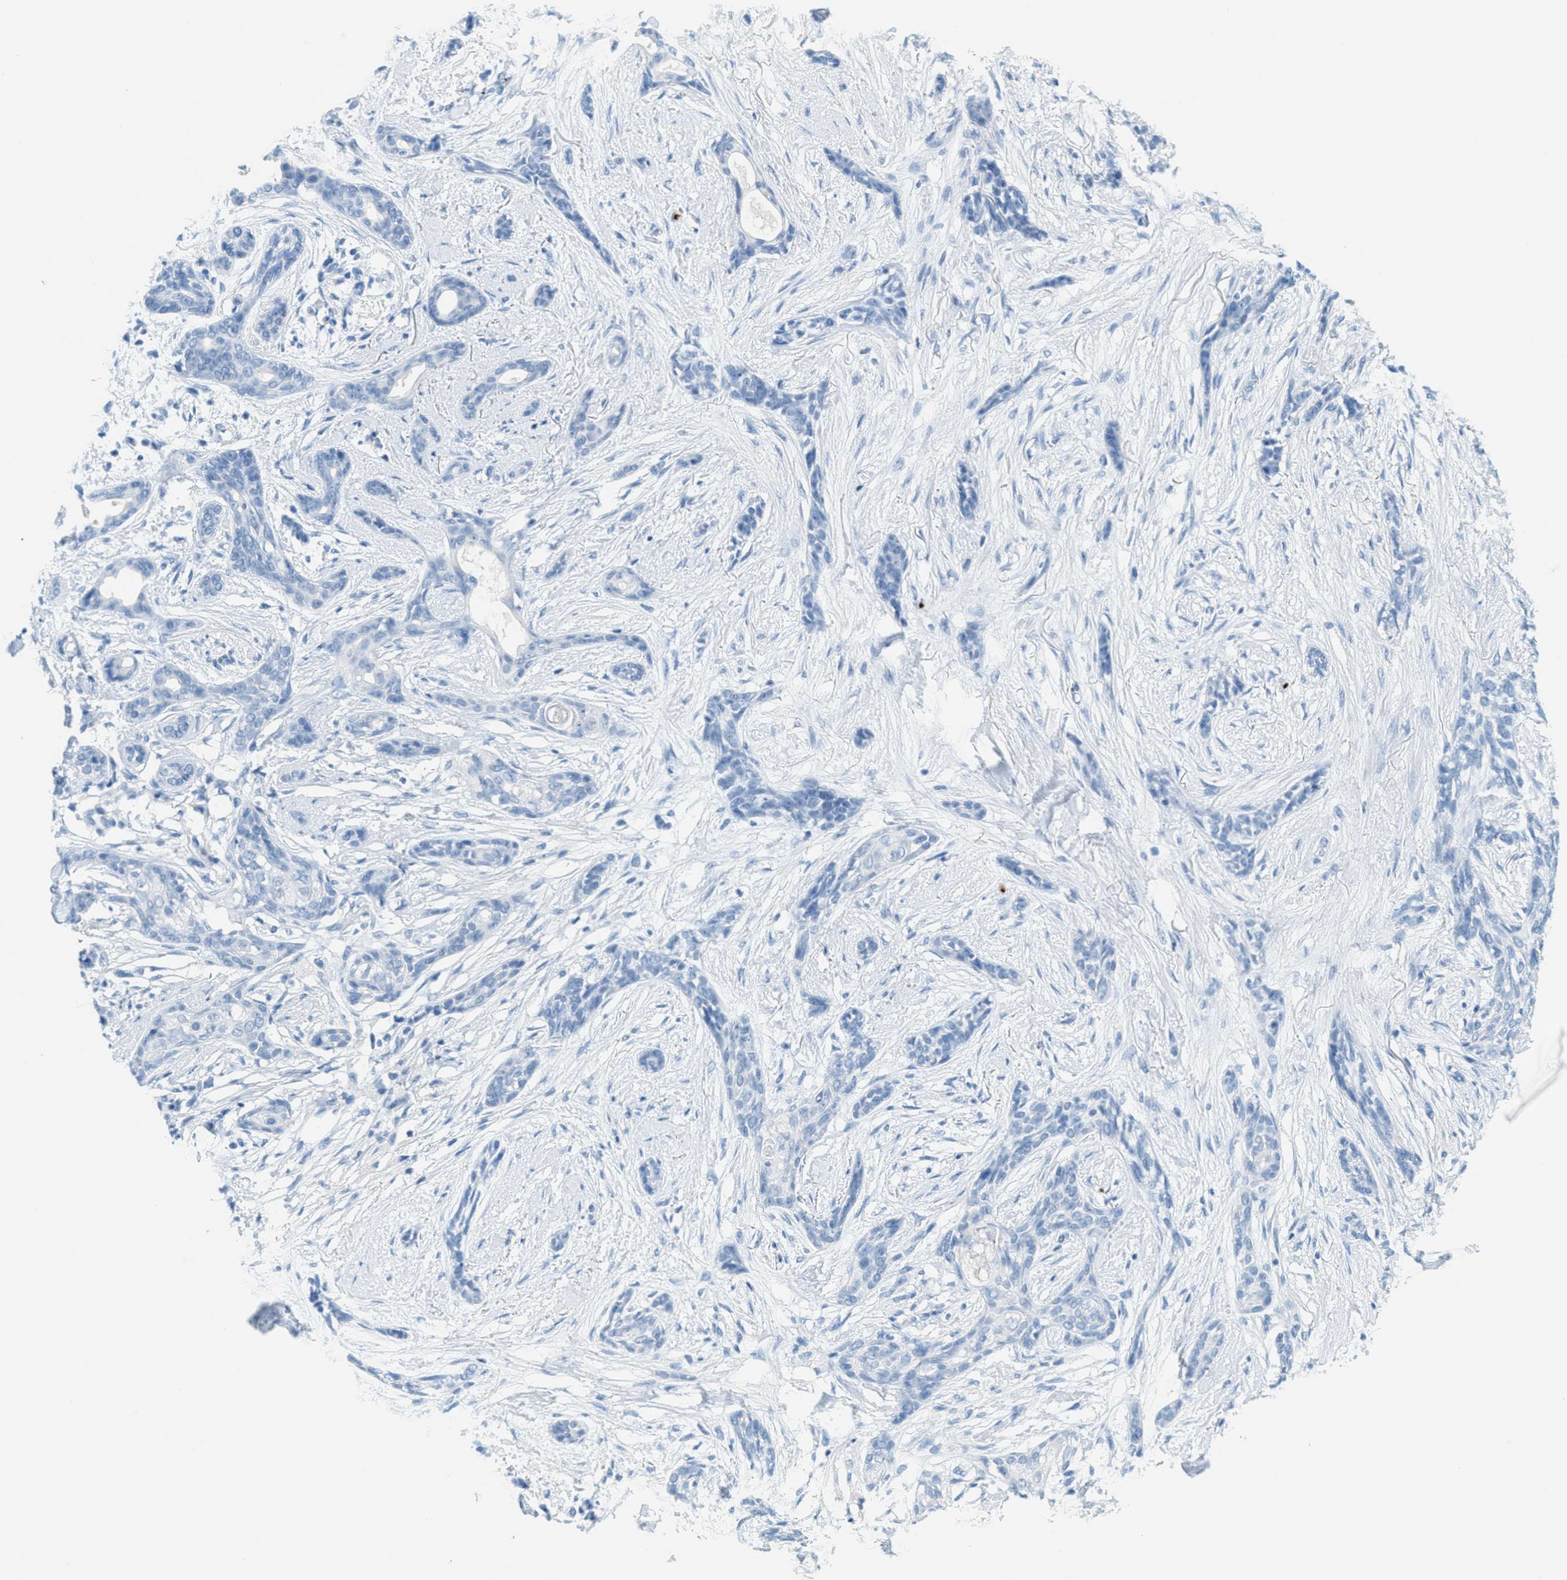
{"staining": {"intensity": "negative", "quantity": "none", "location": "none"}, "tissue": "skin cancer", "cell_type": "Tumor cells", "image_type": "cancer", "snomed": [{"axis": "morphology", "description": "Basal cell carcinoma"}, {"axis": "morphology", "description": "Adnexal tumor, benign"}, {"axis": "topography", "description": "Skin"}], "caption": "DAB immunohistochemical staining of human skin benign adnexal tumor shows no significant staining in tumor cells. (DAB immunohistochemistry (IHC), high magnification).", "gene": "PPBP", "patient": {"sex": "female", "age": 42}}